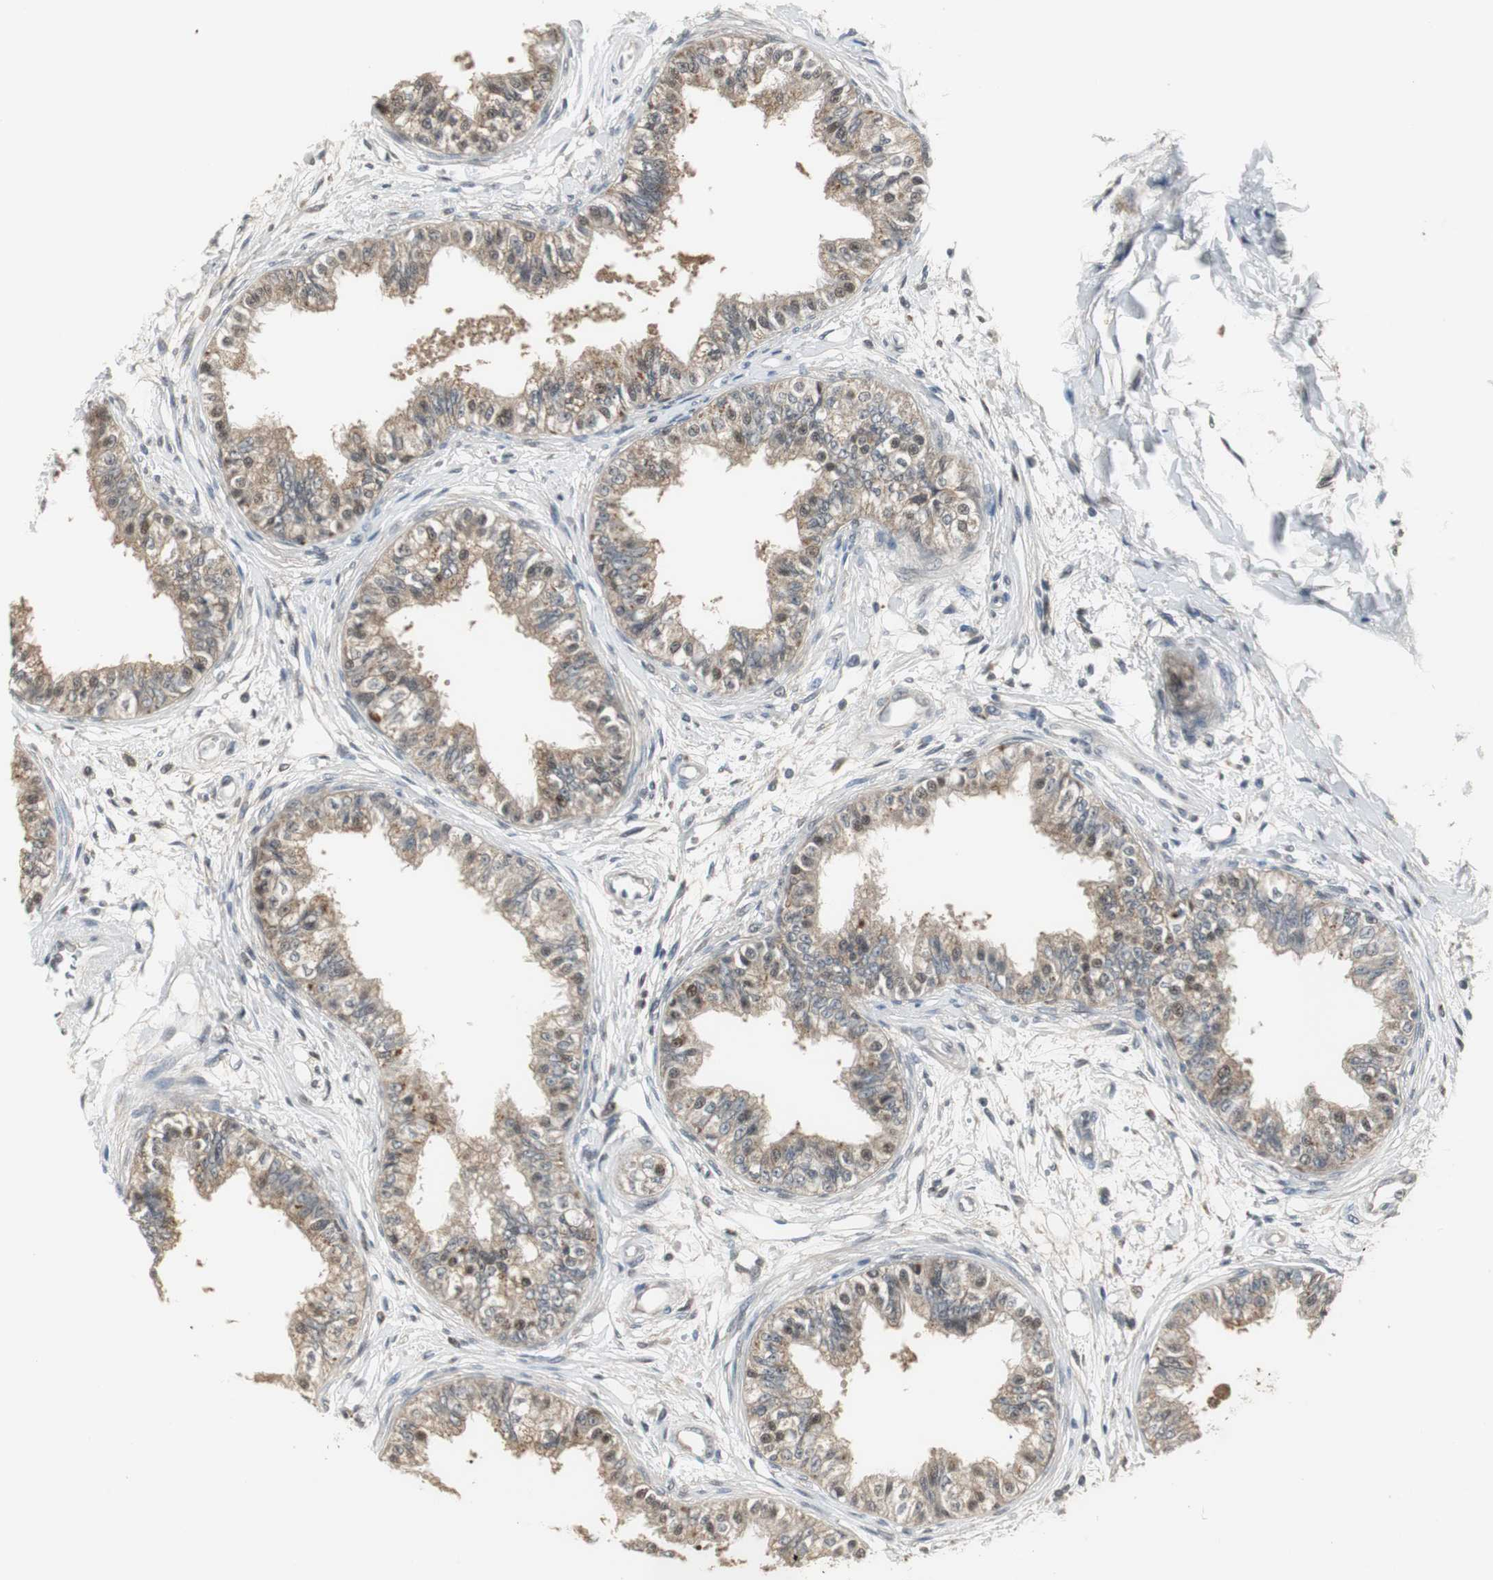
{"staining": {"intensity": "strong", "quantity": ">75%", "location": "cytoplasmic/membranous,nuclear"}, "tissue": "epididymis", "cell_type": "Glandular cells", "image_type": "normal", "snomed": [{"axis": "morphology", "description": "Normal tissue, NOS"}, {"axis": "morphology", "description": "Adenocarcinoma, metastatic, NOS"}, {"axis": "topography", "description": "Testis"}, {"axis": "topography", "description": "Epididymis"}], "caption": "Protein analysis of normal epididymis exhibits strong cytoplasmic/membranous,nuclear expression in approximately >75% of glandular cells.", "gene": "PLIN3", "patient": {"sex": "male", "age": 26}}